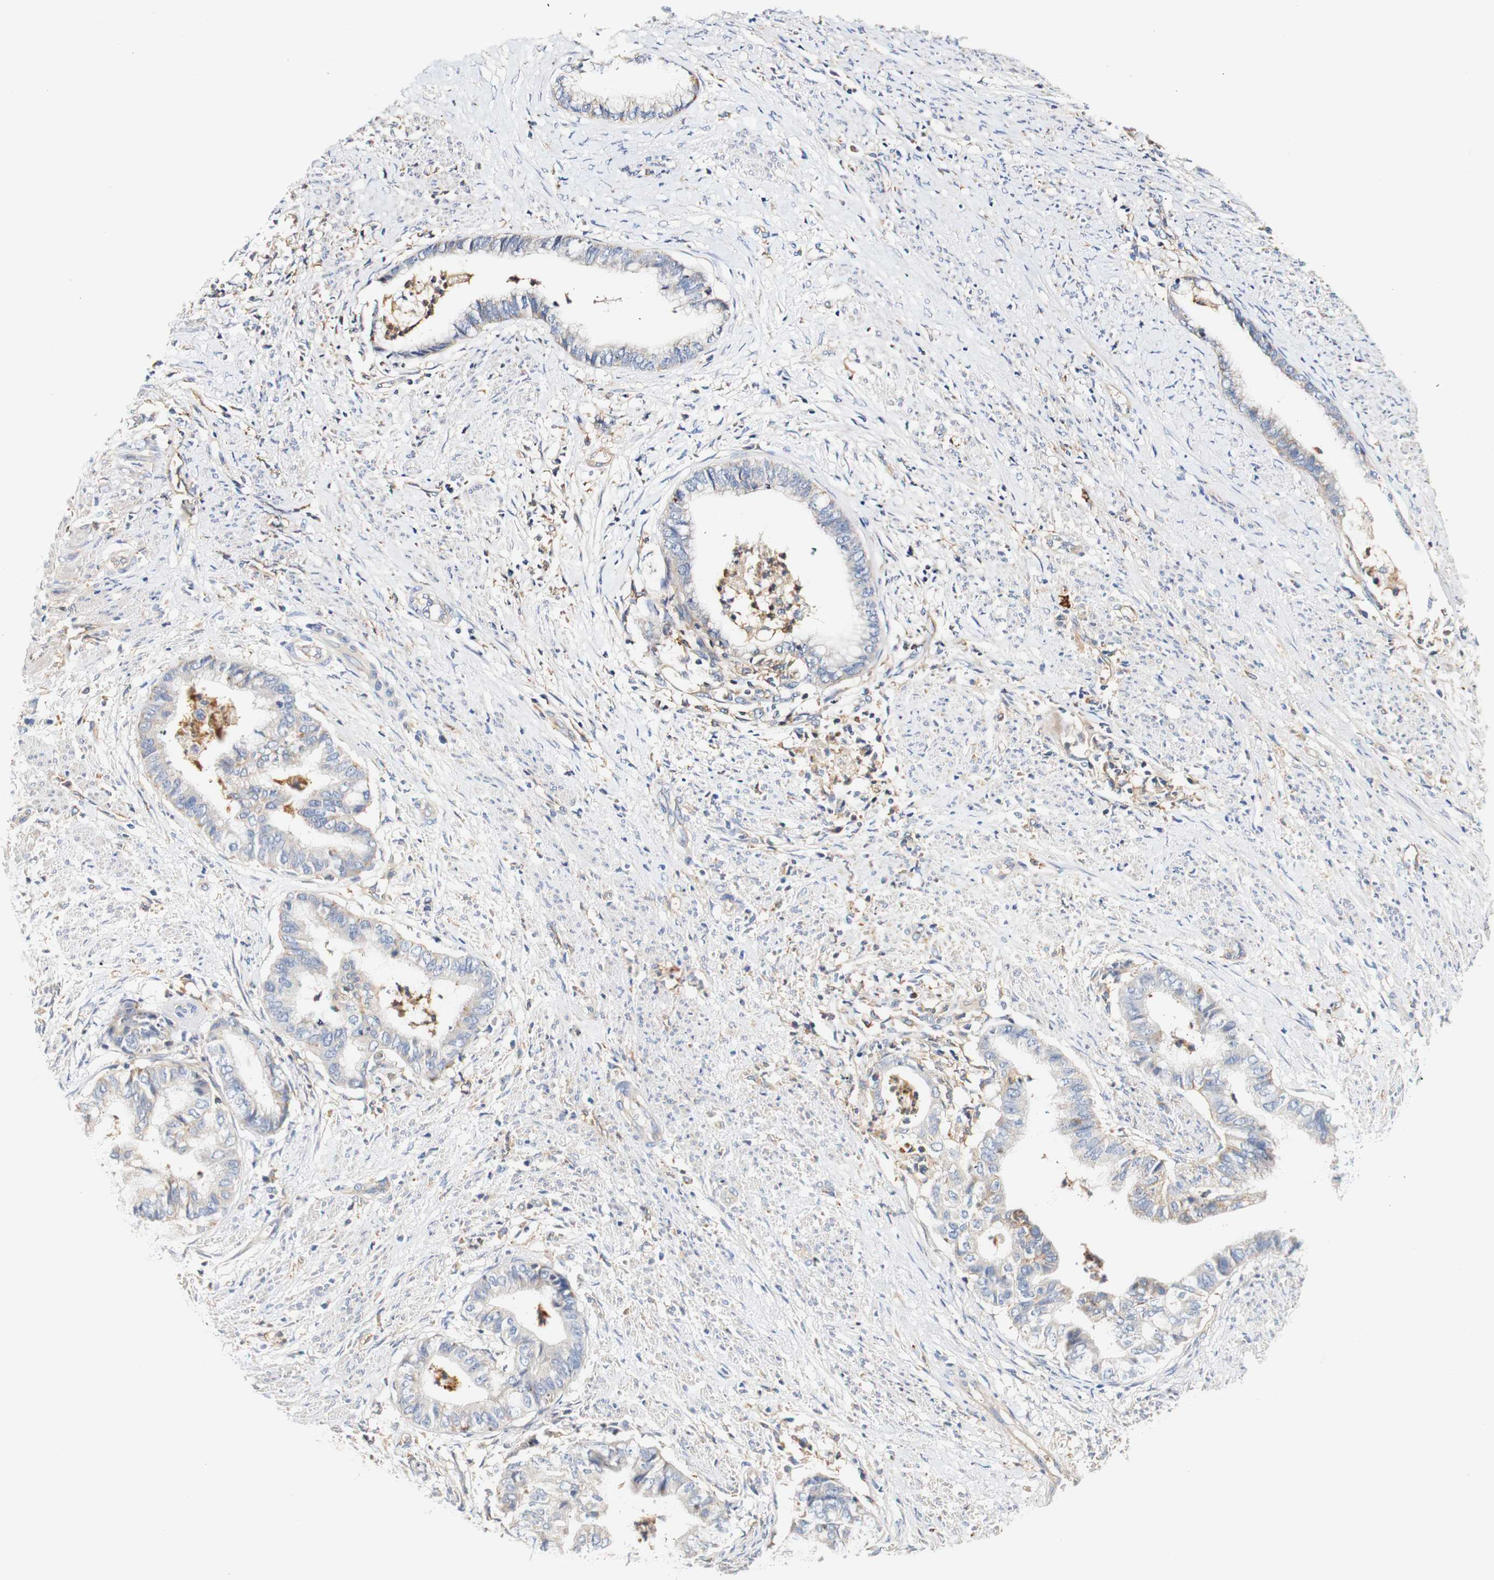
{"staining": {"intensity": "weak", "quantity": "<25%", "location": "cytoplasmic/membranous"}, "tissue": "endometrial cancer", "cell_type": "Tumor cells", "image_type": "cancer", "snomed": [{"axis": "morphology", "description": "Necrosis, NOS"}, {"axis": "morphology", "description": "Adenocarcinoma, NOS"}, {"axis": "topography", "description": "Endometrium"}], "caption": "Human adenocarcinoma (endometrial) stained for a protein using immunohistochemistry (IHC) reveals no staining in tumor cells.", "gene": "PCDH7", "patient": {"sex": "female", "age": 79}}